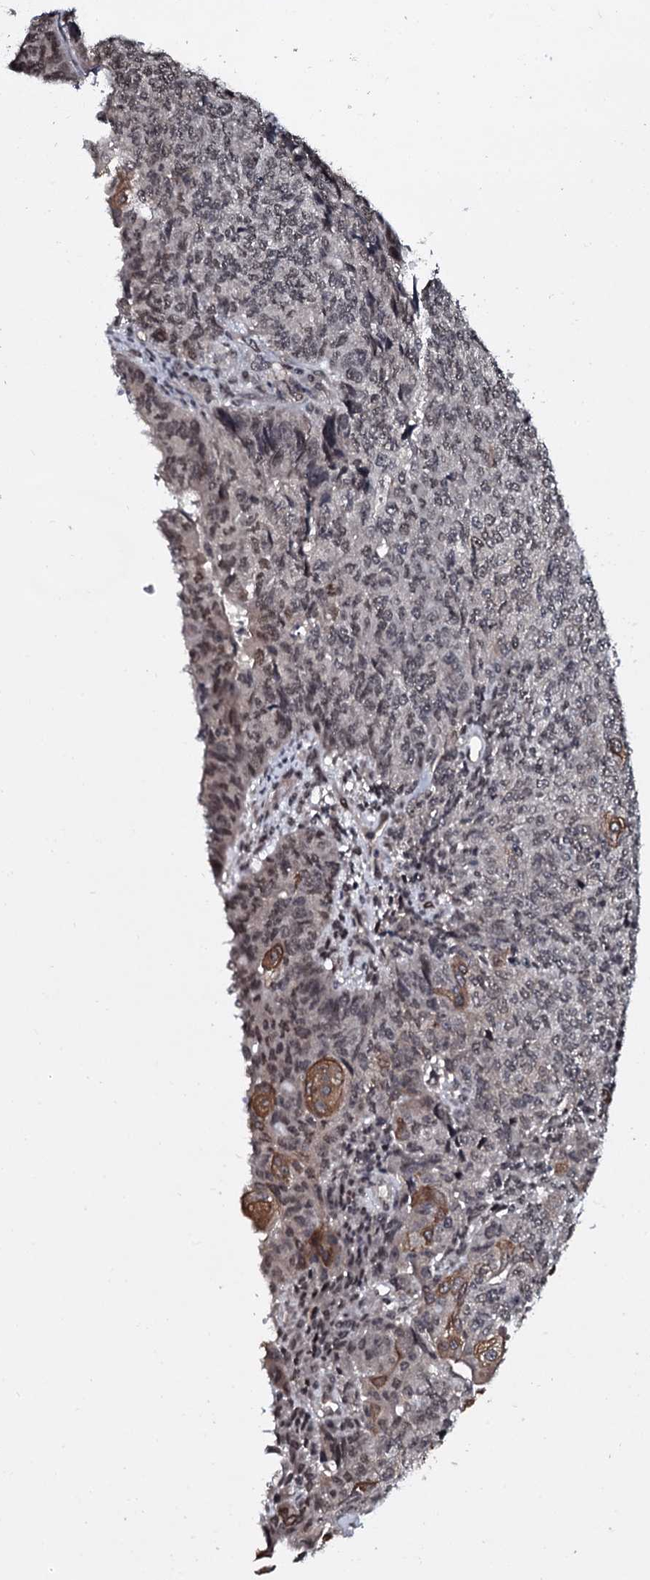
{"staining": {"intensity": "weak", "quantity": ">75%", "location": "cytoplasmic/membranous"}, "tissue": "endometrial cancer", "cell_type": "Tumor cells", "image_type": "cancer", "snomed": [{"axis": "morphology", "description": "Adenocarcinoma, NOS"}, {"axis": "topography", "description": "Endometrium"}], "caption": "DAB (3,3'-diaminobenzidine) immunohistochemical staining of human endometrial adenocarcinoma exhibits weak cytoplasmic/membranous protein expression in about >75% of tumor cells.", "gene": "HDDC3", "patient": {"sex": "female", "age": 32}}